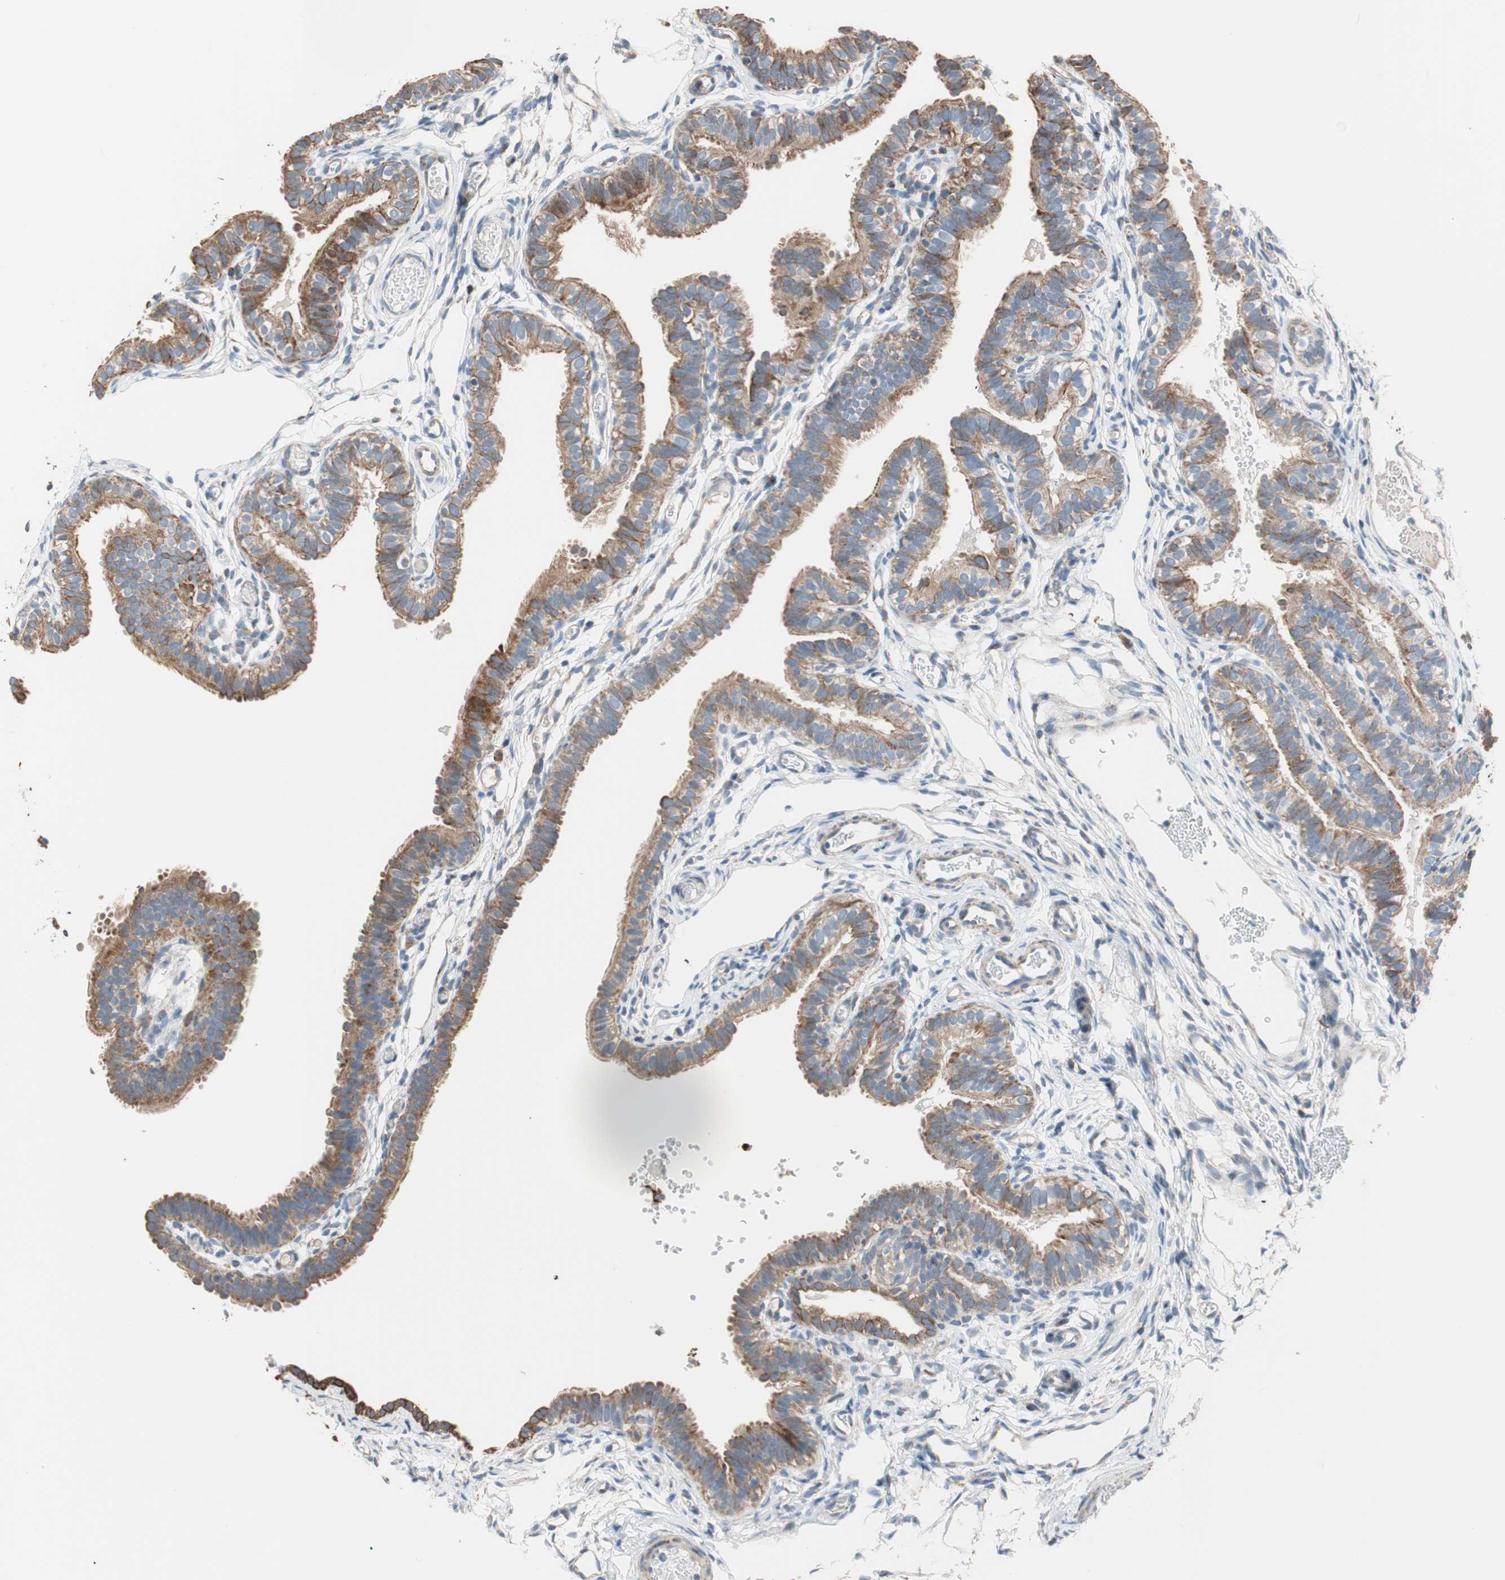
{"staining": {"intensity": "strong", "quantity": ">75%", "location": "cytoplasmic/membranous"}, "tissue": "fallopian tube", "cell_type": "Glandular cells", "image_type": "normal", "snomed": [{"axis": "morphology", "description": "Normal tissue, NOS"}, {"axis": "topography", "description": "Fallopian tube"}, {"axis": "topography", "description": "Placenta"}], "caption": "A photomicrograph of fallopian tube stained for a protein displays strong cytoplasmic/membranous brown staining in glandular cells.", "gene": "PCSK4", "patient": {"sex": "female", "age": 34}}